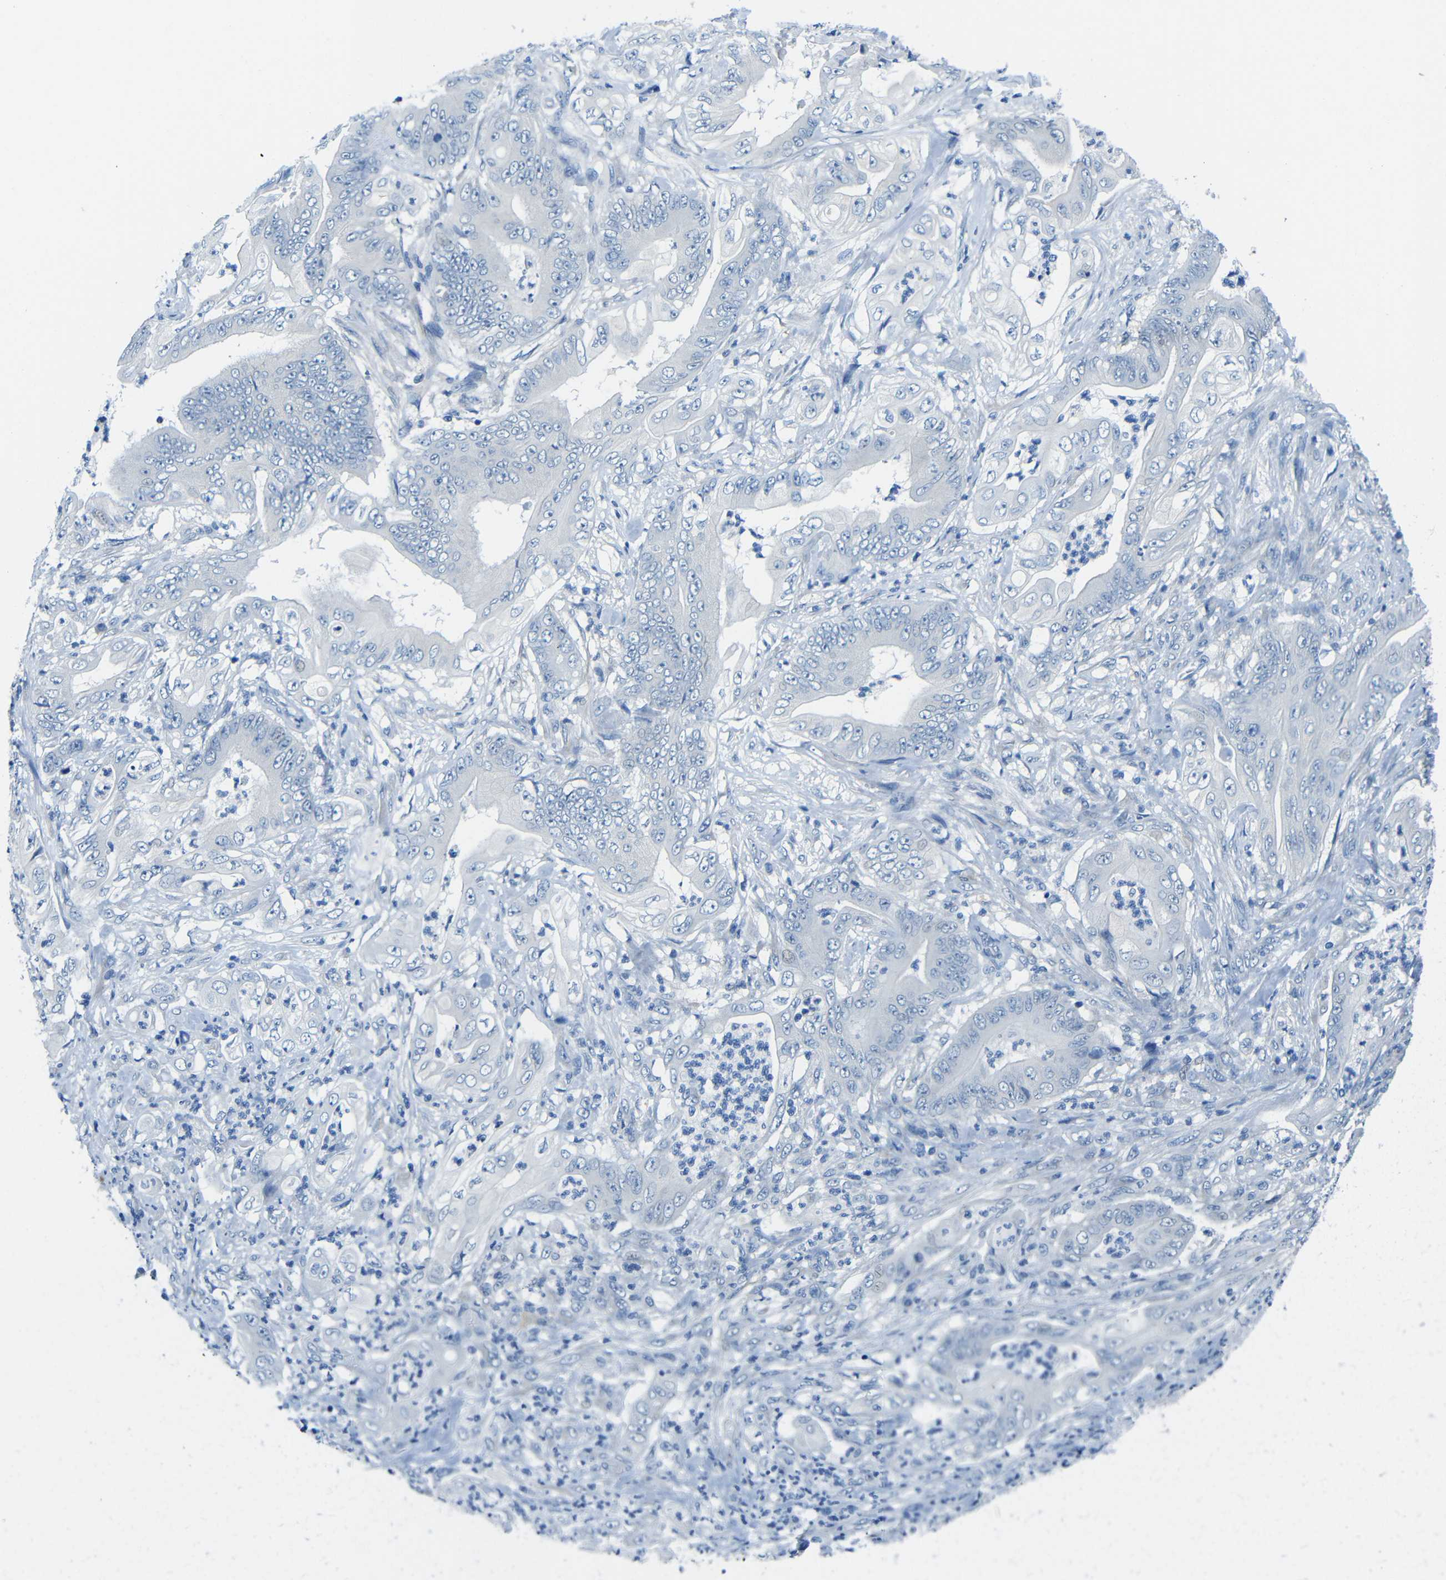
{"staining": {"intensity": "negative", "quantity": "none", "location": "none"}, "tissue": "stomach cancer", "cell_type": "Tumor cells", "image_type": "cancer", "snomed": [{"axis": "morphology", "description": "Adenocarcinoma, NOS"}, {"axis": "topography", "description": "Stomach"}], "caption": "Human stomach cancer (adenocarcinoma) stained for a protein using immunohistochemistry (IHC) shows no expression in tumor cells.", "gene": "NEGR1", "patient": {"sex": "female", "age": 73}}